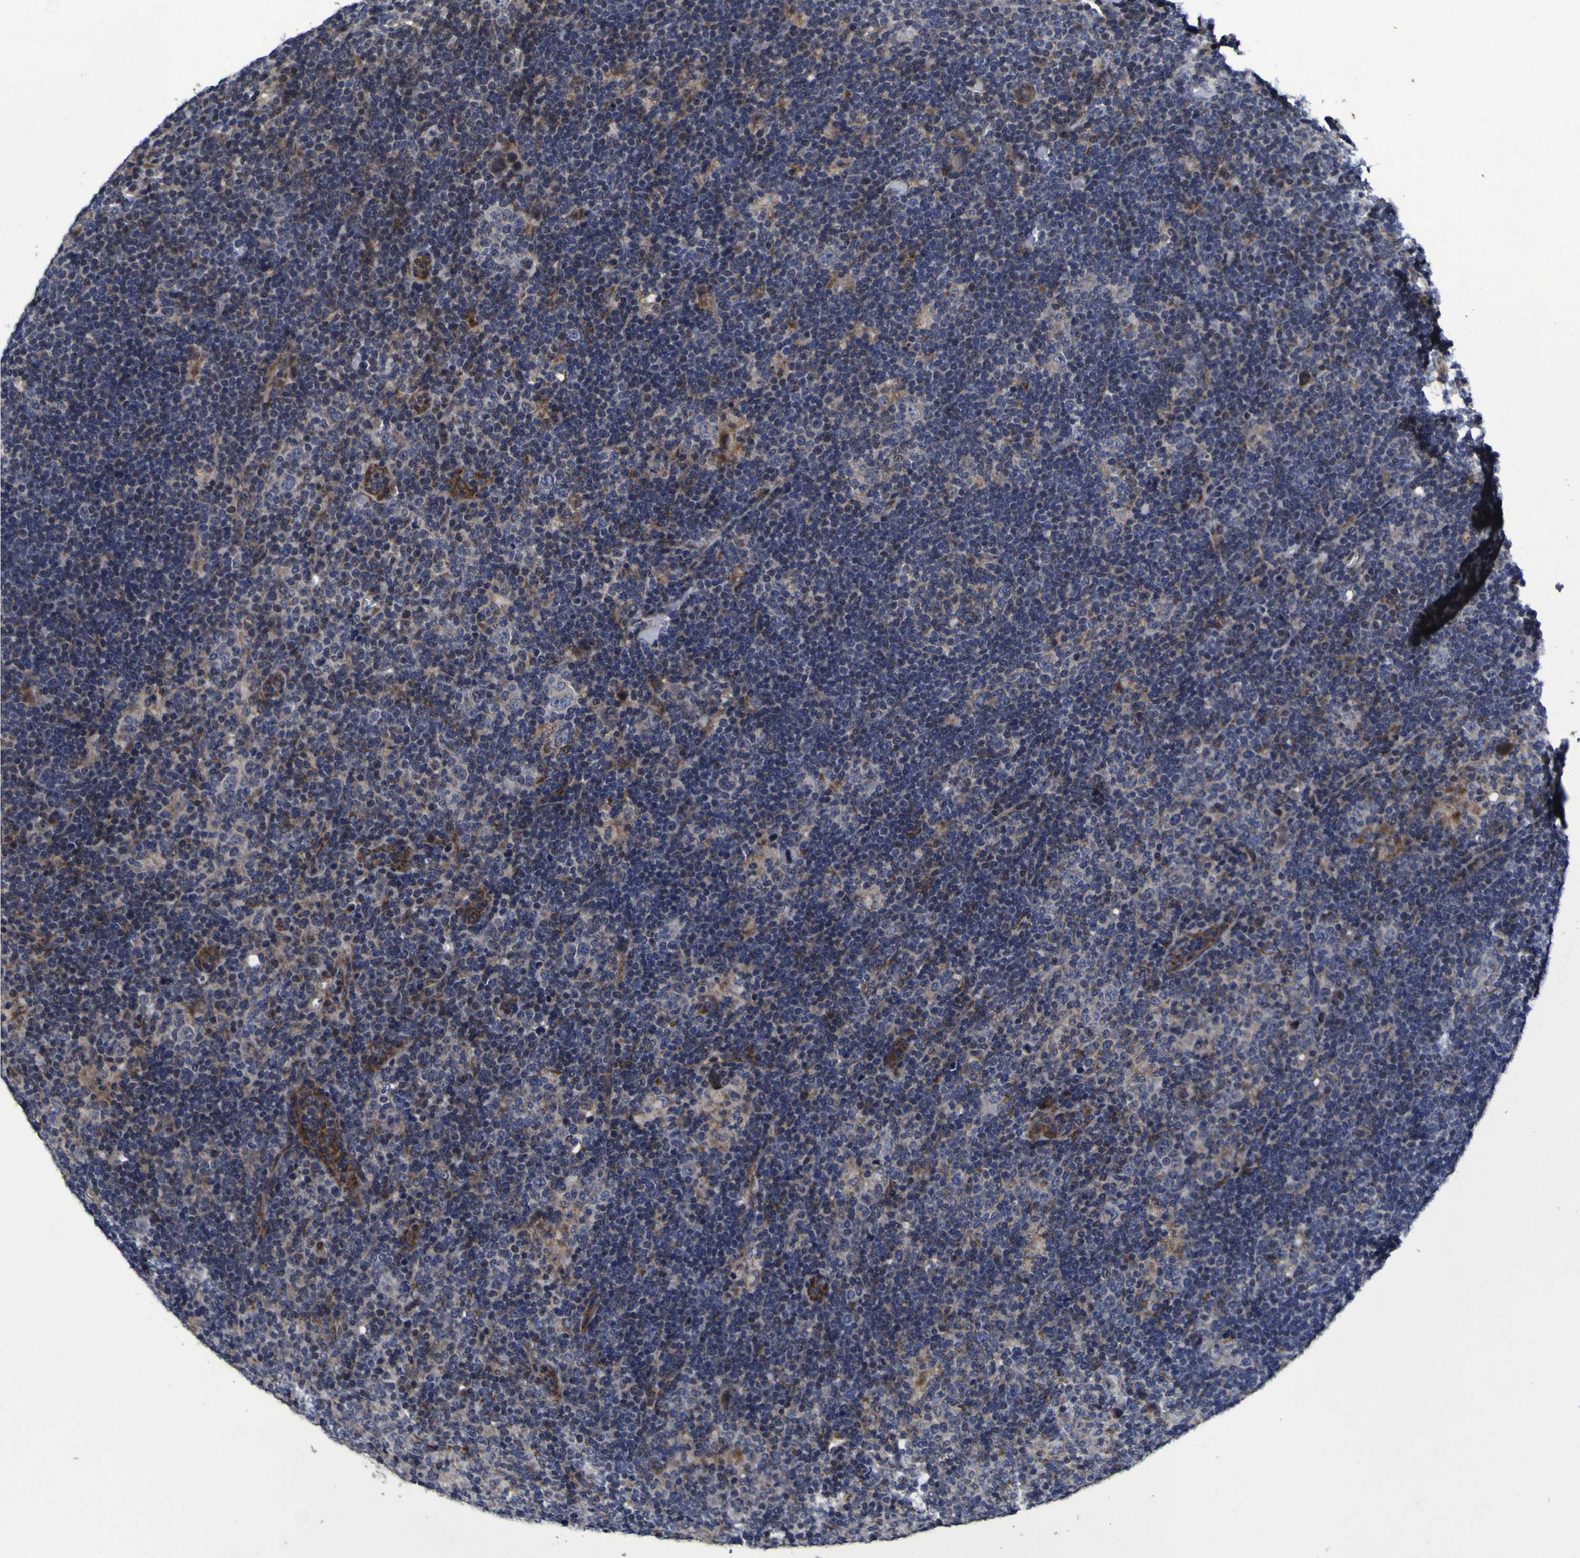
{"staining": {"intensity": "negative", "quantity": "none", "location": "none"}, "tissue": "lymphoma", "cell_type": "Tumor cells", "image_type": "cancer", "snomed": [{"axis": "morphology", "description": "Hodgkin's disease, NOS"}, {"axis": "topography", "description": "Lymph node"}], "caption": "High power microscopy micrograph of an immunohistochemistry (IHC) histopathology image of lymphoma, revealing no significant positivity in tumor cells. The staining is performed using DAB brown chromogen with nuclei counter-stained in using hematoxylin.", "gene": "P3H1", "patient": {"sex": "female", "age": 57}}